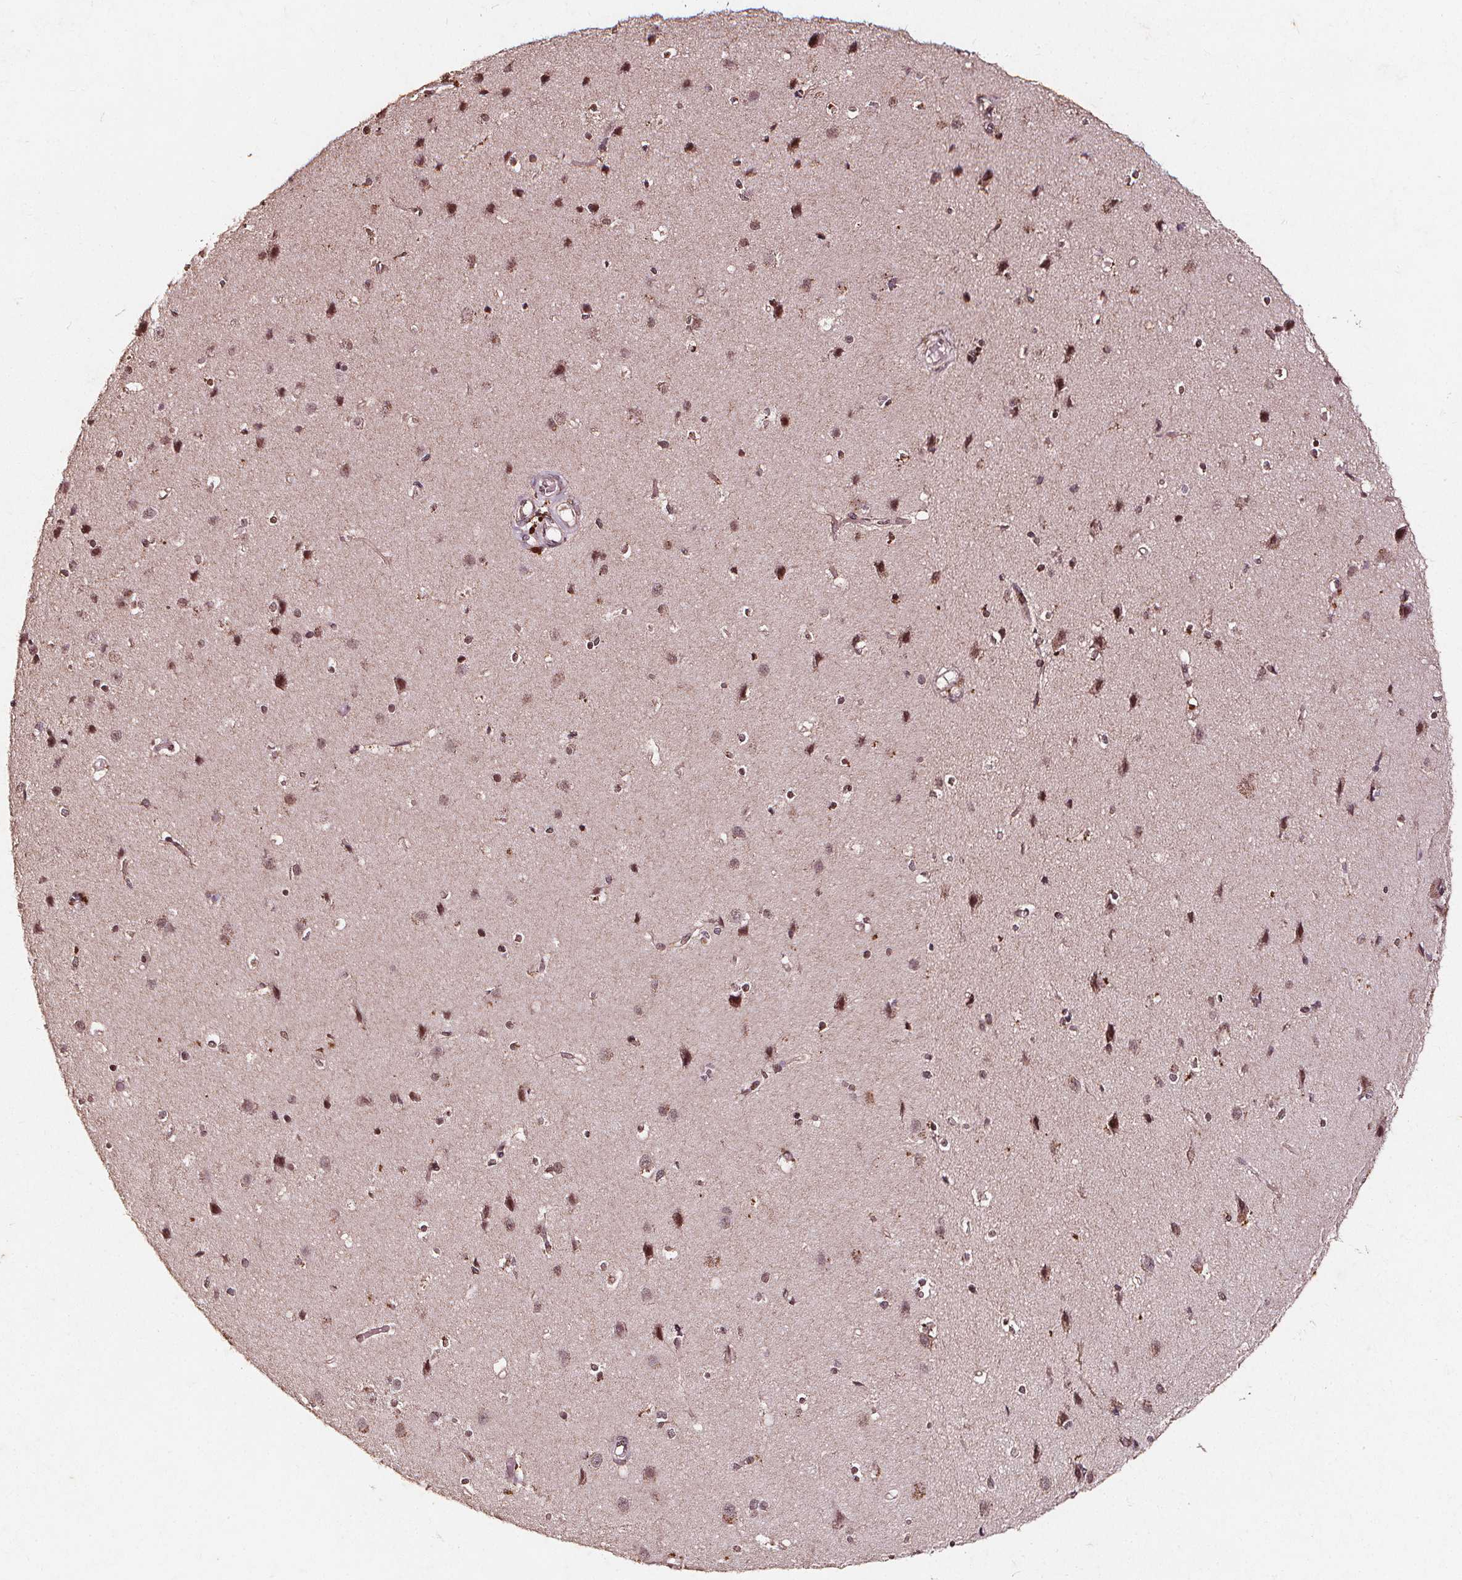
{"staining": {"intensity": "moderate", "quantity": "25%-75%", "location": "cytoplasmic/membranous,nuclear"}, "tissue": "cerebral cortex", "cell_type": "Endothelial cells", "image_type": "normal", "snomed": [{"axis": "morphology", "description": "Normal tissue, NOS"}, {"axis": "topography", "description": "Cerebral cortex"}], "caption": "DAB immunohistochemical staining of normal cerebral cortex exhibits moderate cytoplasmic/membranous,nuclear protein staining in approximately 25%-75% of endothelial cells. (DAB (3,3'-diaminobenzidine) = brown stain, brightfield microscopy at high magnification).", "gene": "ABCA1", "patient": {"sex": "male", "age": 37}}